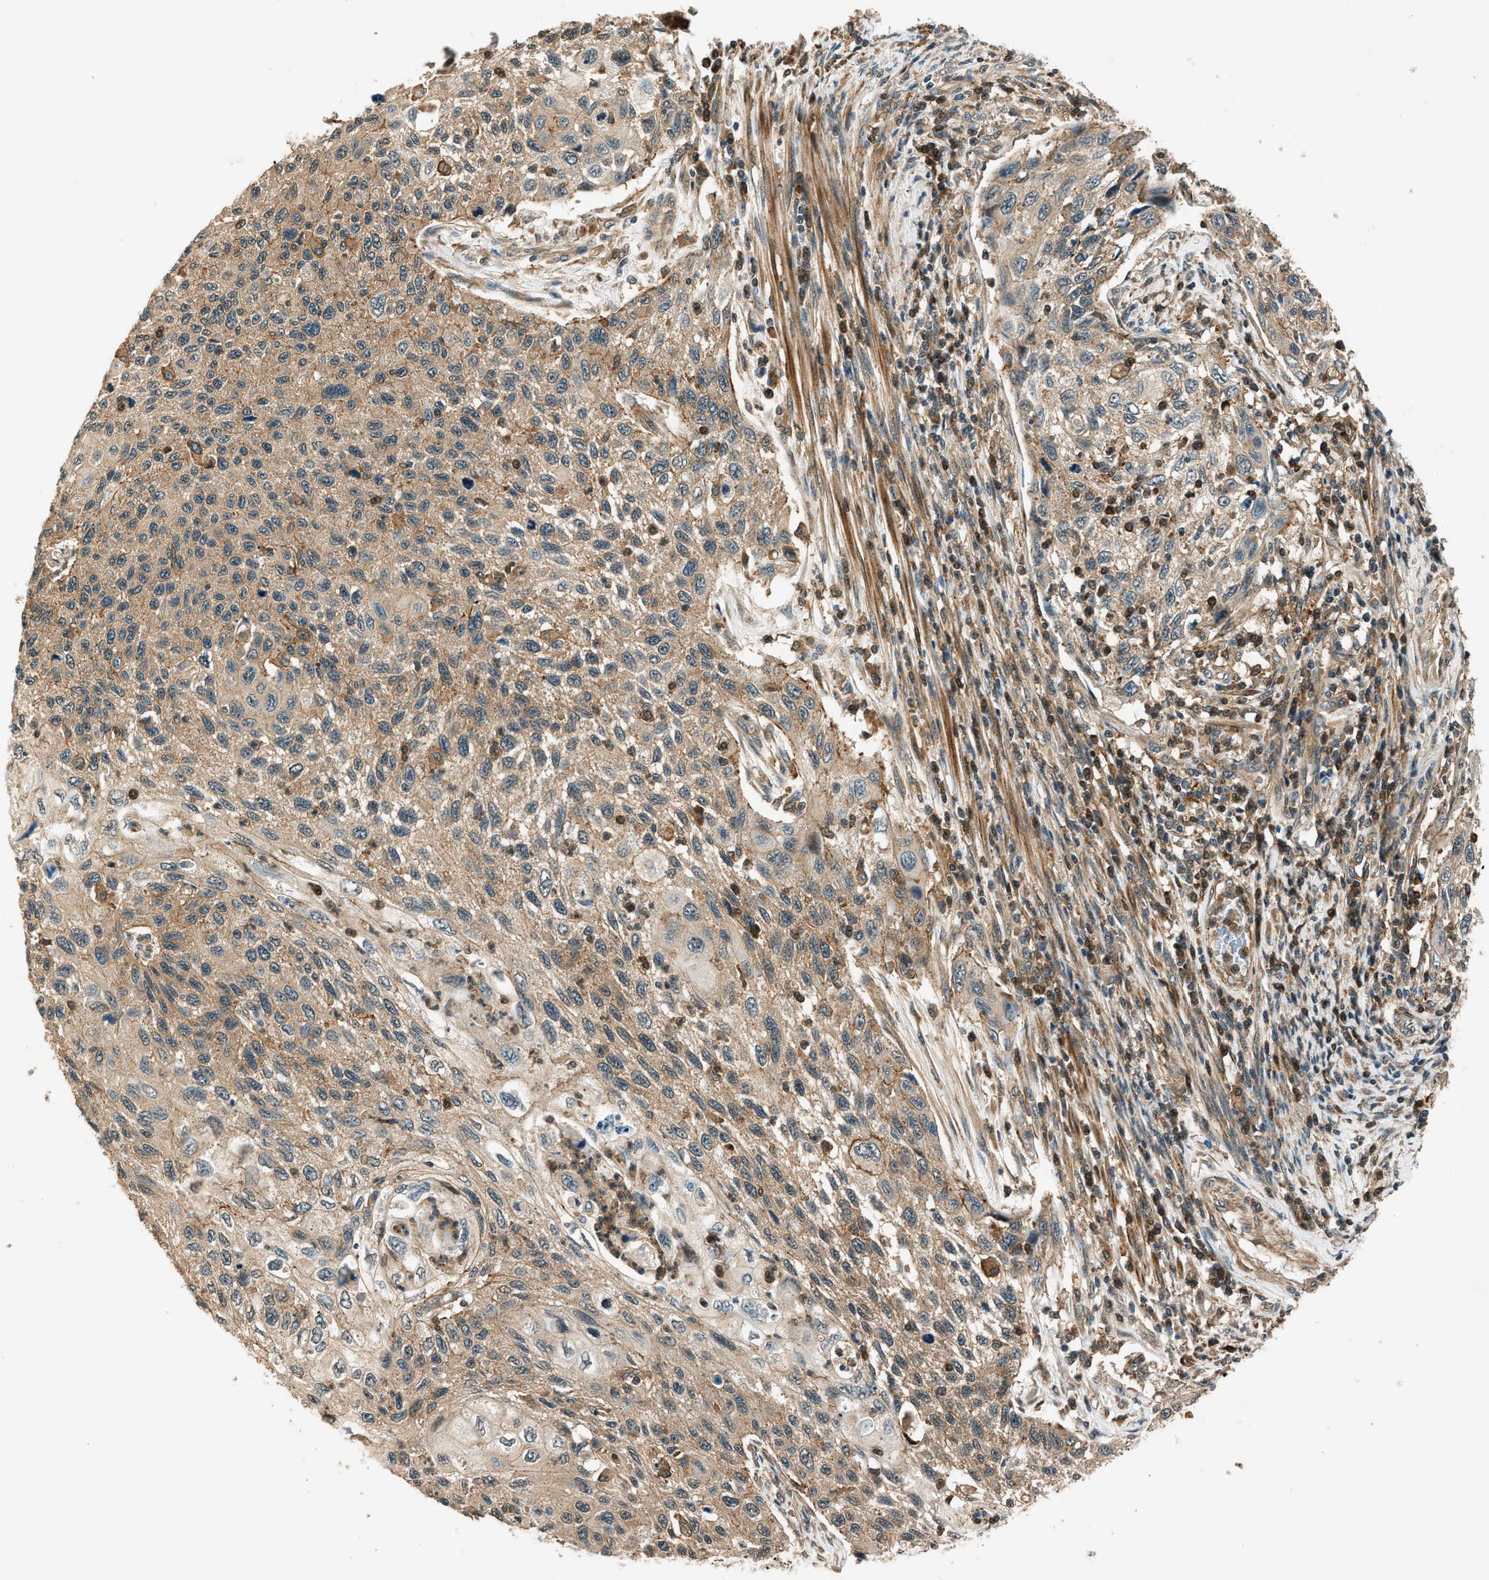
{"staining": {"intensity": "moderate", "quantity": ">75%", "location": "cytoplasmic/membranous"}, "tissue": "cervical cancer", "cell_type": "Tumor cells", "image_type": "cancer", "snomed": [{"axis": "morphology", "description": "Squamous cell carcinoma, NOS"}, {"axis": "topography", "description": "Cervix"}], "caption": "Approximately >75% of tumor cells in human cervical squamous cell carcinoma show moderate cytoplasmic/membranous protein expression as visualized by brown immunohistochemical staining.", "gene": "ARHGEF11", "patient": {"sex": "female", "age": 70}}